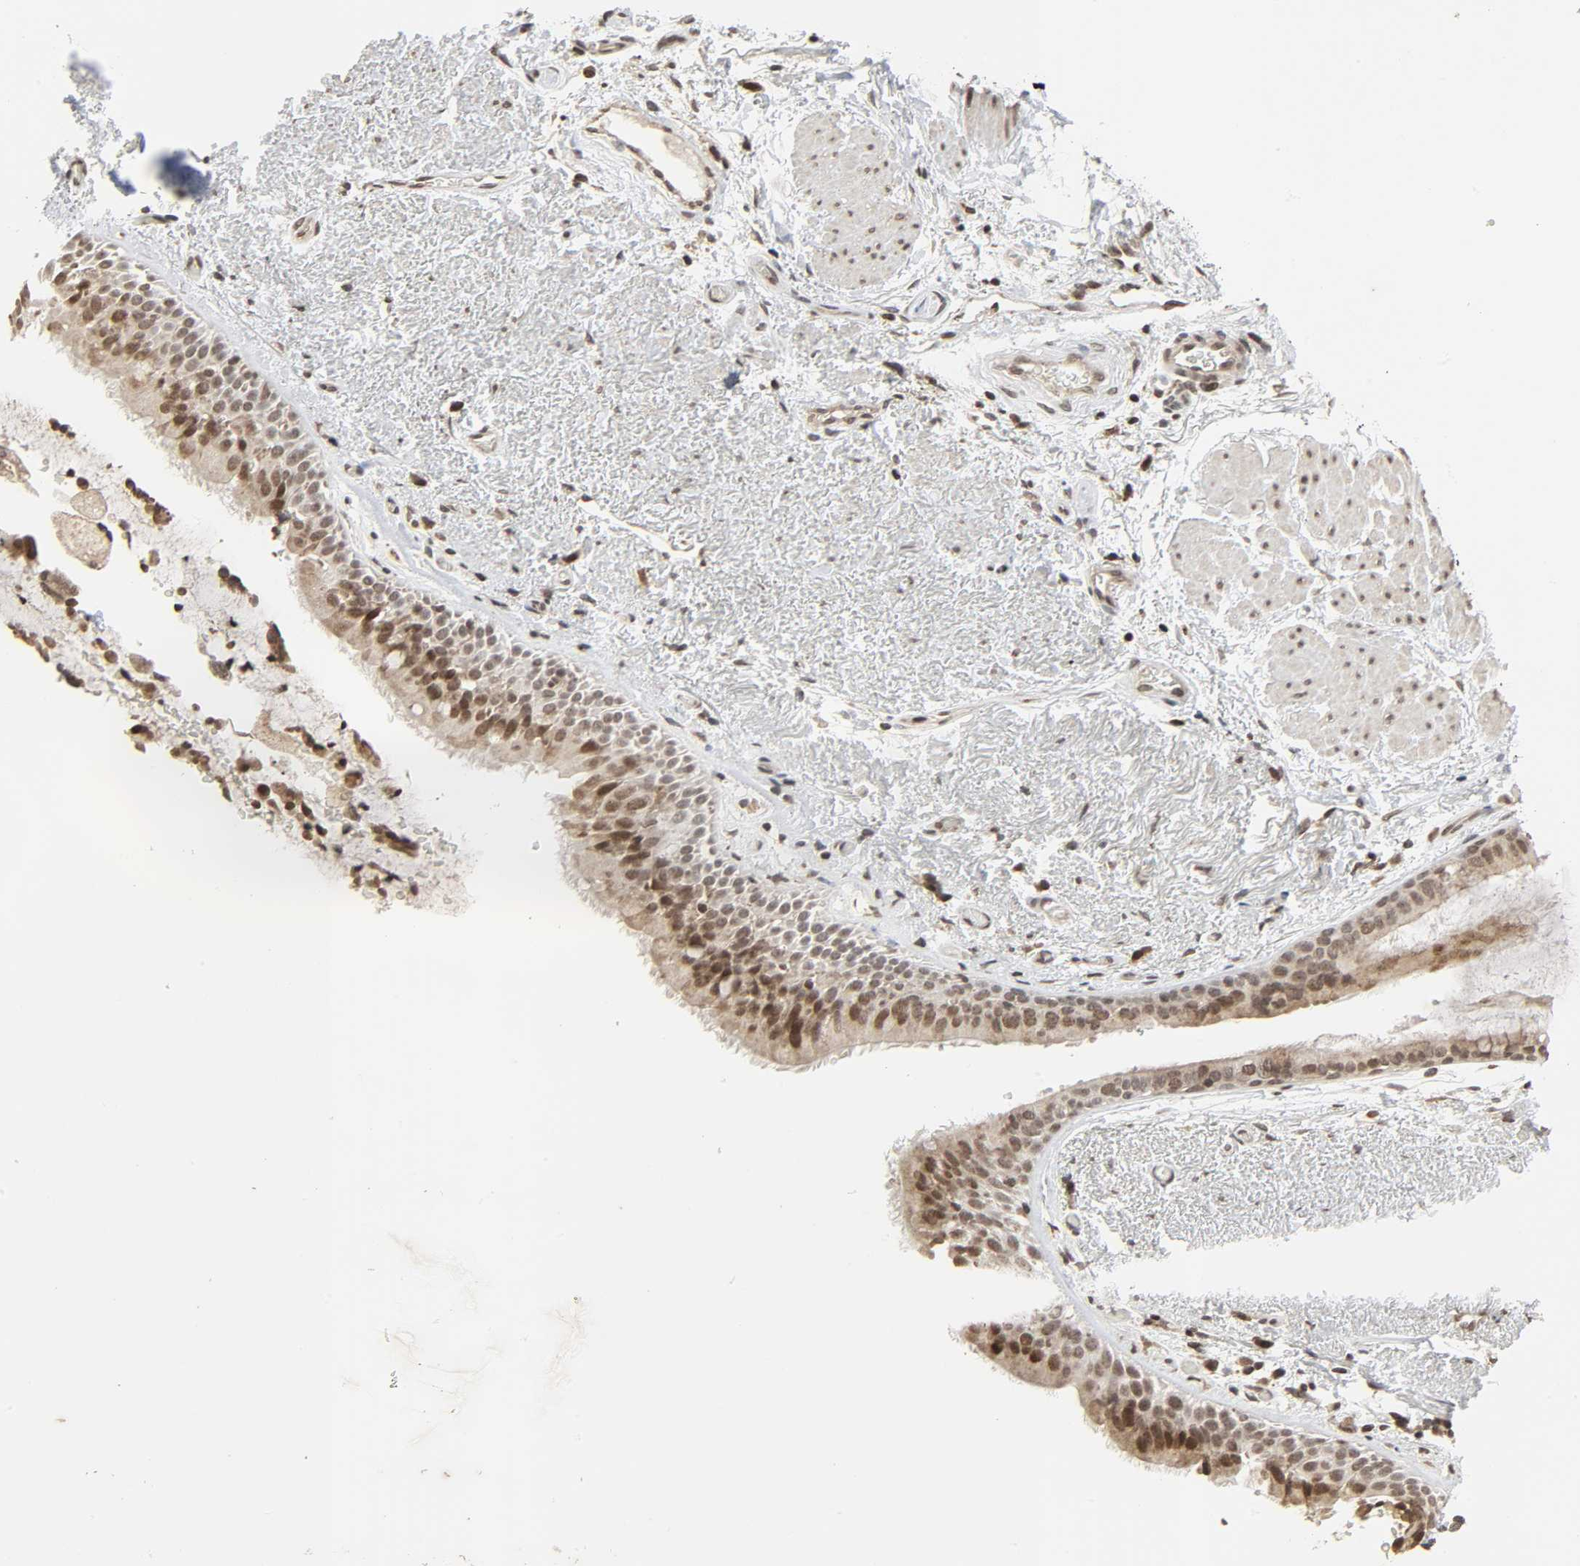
{"staining": {"intensity": "moderate", "quantity": "25%-75%", "location": "nuclear"}, "tissue": "bronchus", "cell_type": "Respiratory epithelial cells", "image_type": "normal", "snomed": [{"axis": "morphology", "description": "Normal tissue, NOS"}, {"axis": "topography", "description": "Bronchus"}], "caption": "Immunohistochemical staining of benign bronchus shows medium levels of moderate nuclear staining in approximately 25%-75% of respiratory epithelial cells. (Stains: DAB (3,3'-diaminobenzidine) in brown, nuclei in blue, Microscopy: brightfield microscopy at high magnification).", "gene": "XRCC1", "patient": {"sex": "female", "age": 54}}